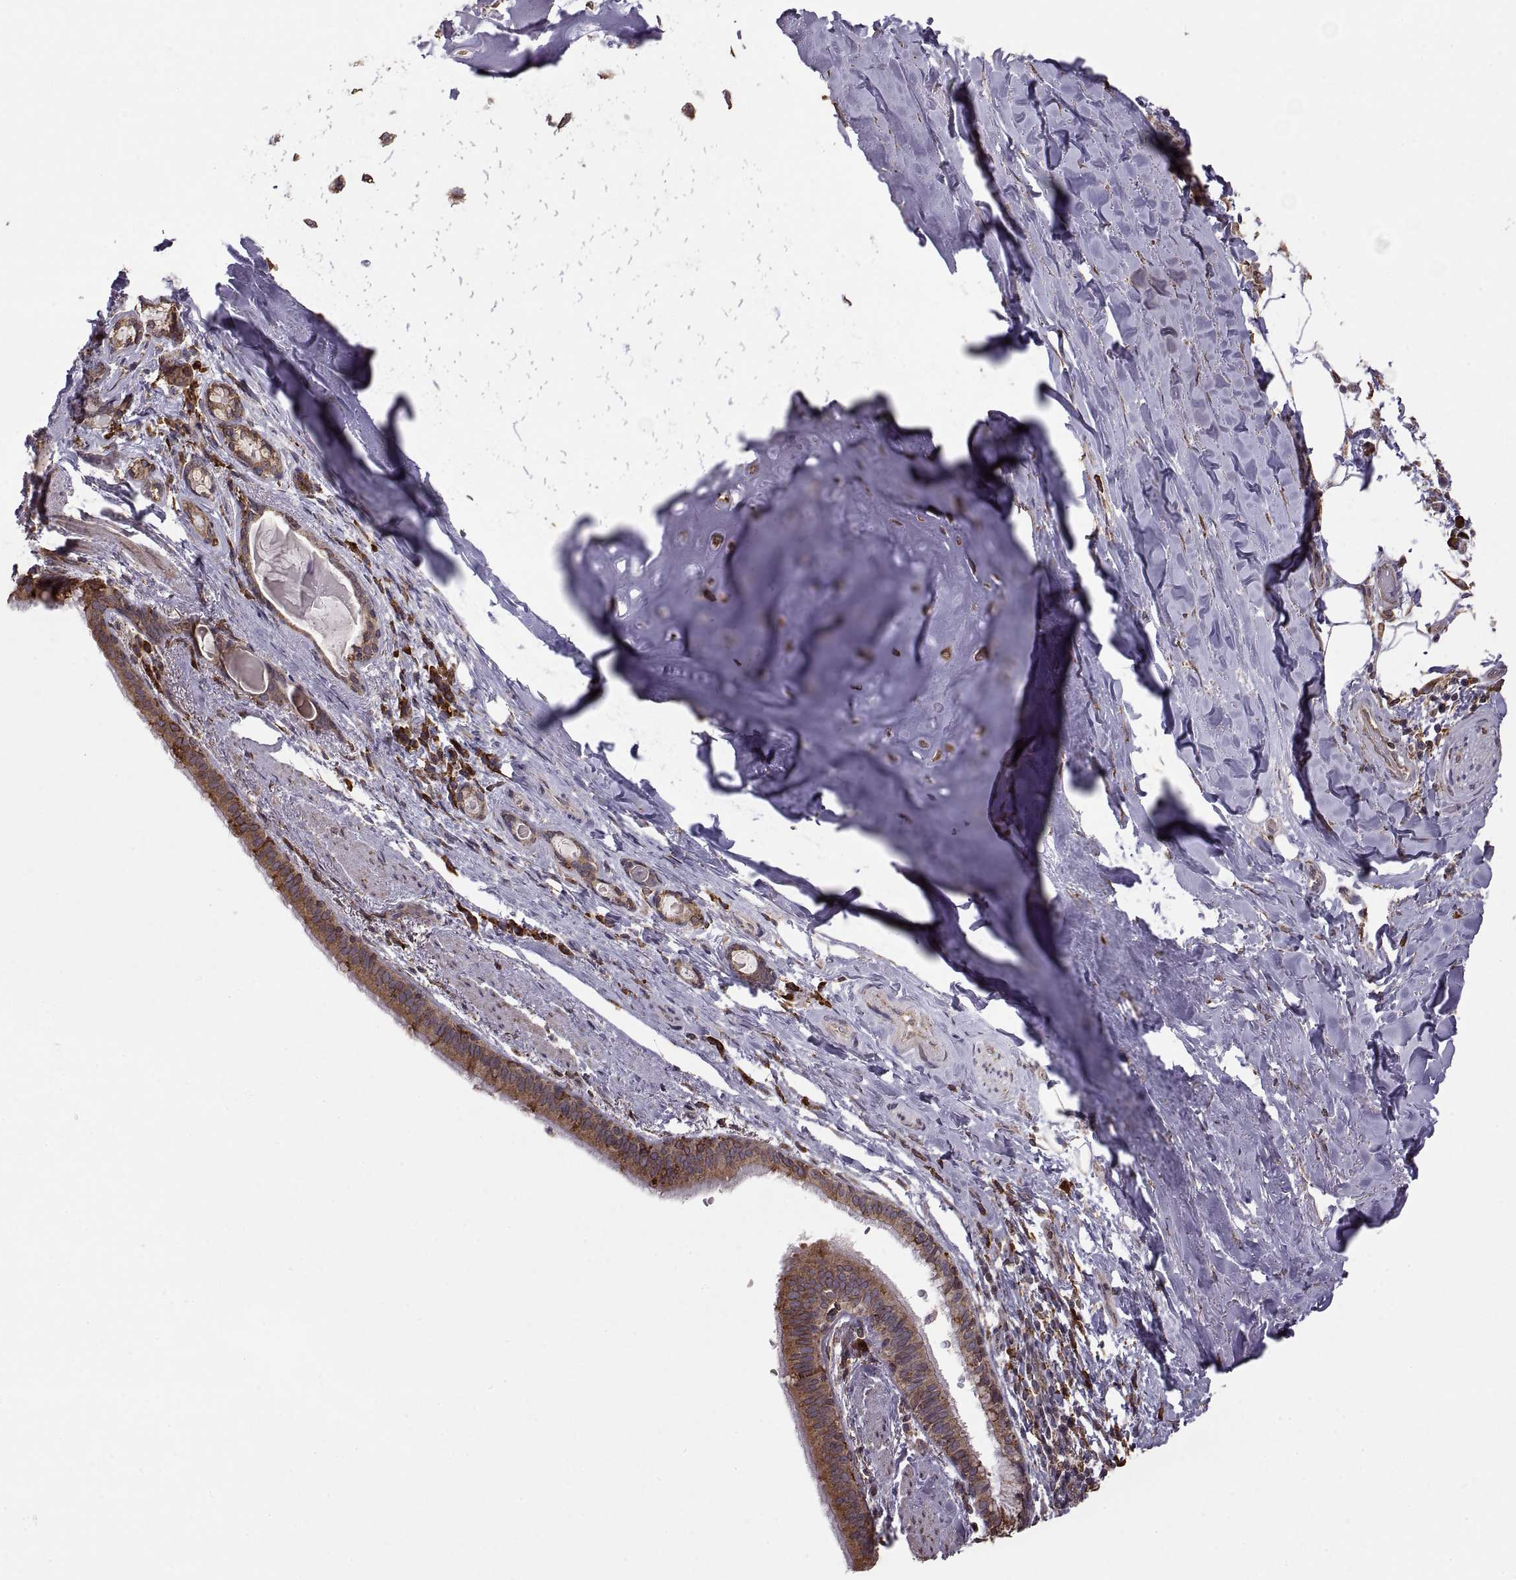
{"staining": {"intensity": "moderate", "quantity": ">75%", "location": "cytoplasmic/membranous"}, "tissue": "bronchus", "cell_type": "Respiratory epithelial cells", "image_type": "normal", "snomed": [{"axis": "morphology", "description": "Normal tissue, NOS"}, {"axis": "morphology", "description": "Squamous cell carcinoma, NOS"}, {"axis": "topography", "description": "Bronchus"}, {"axis": "topography", "description": "Lung"}], "caption": "Immunohistochemical staining of benign bronchus displays >75% levels of moderate cytoplasmic/membranous protein expression in about >75% of respiratory epithelial cells. (Stains: DAB in brown, nuclei in blue, Microscopy: brightfield microscopy at high magnification).", "gene": "PDIA3", "patient": {"sex": "male", "age": 69}}